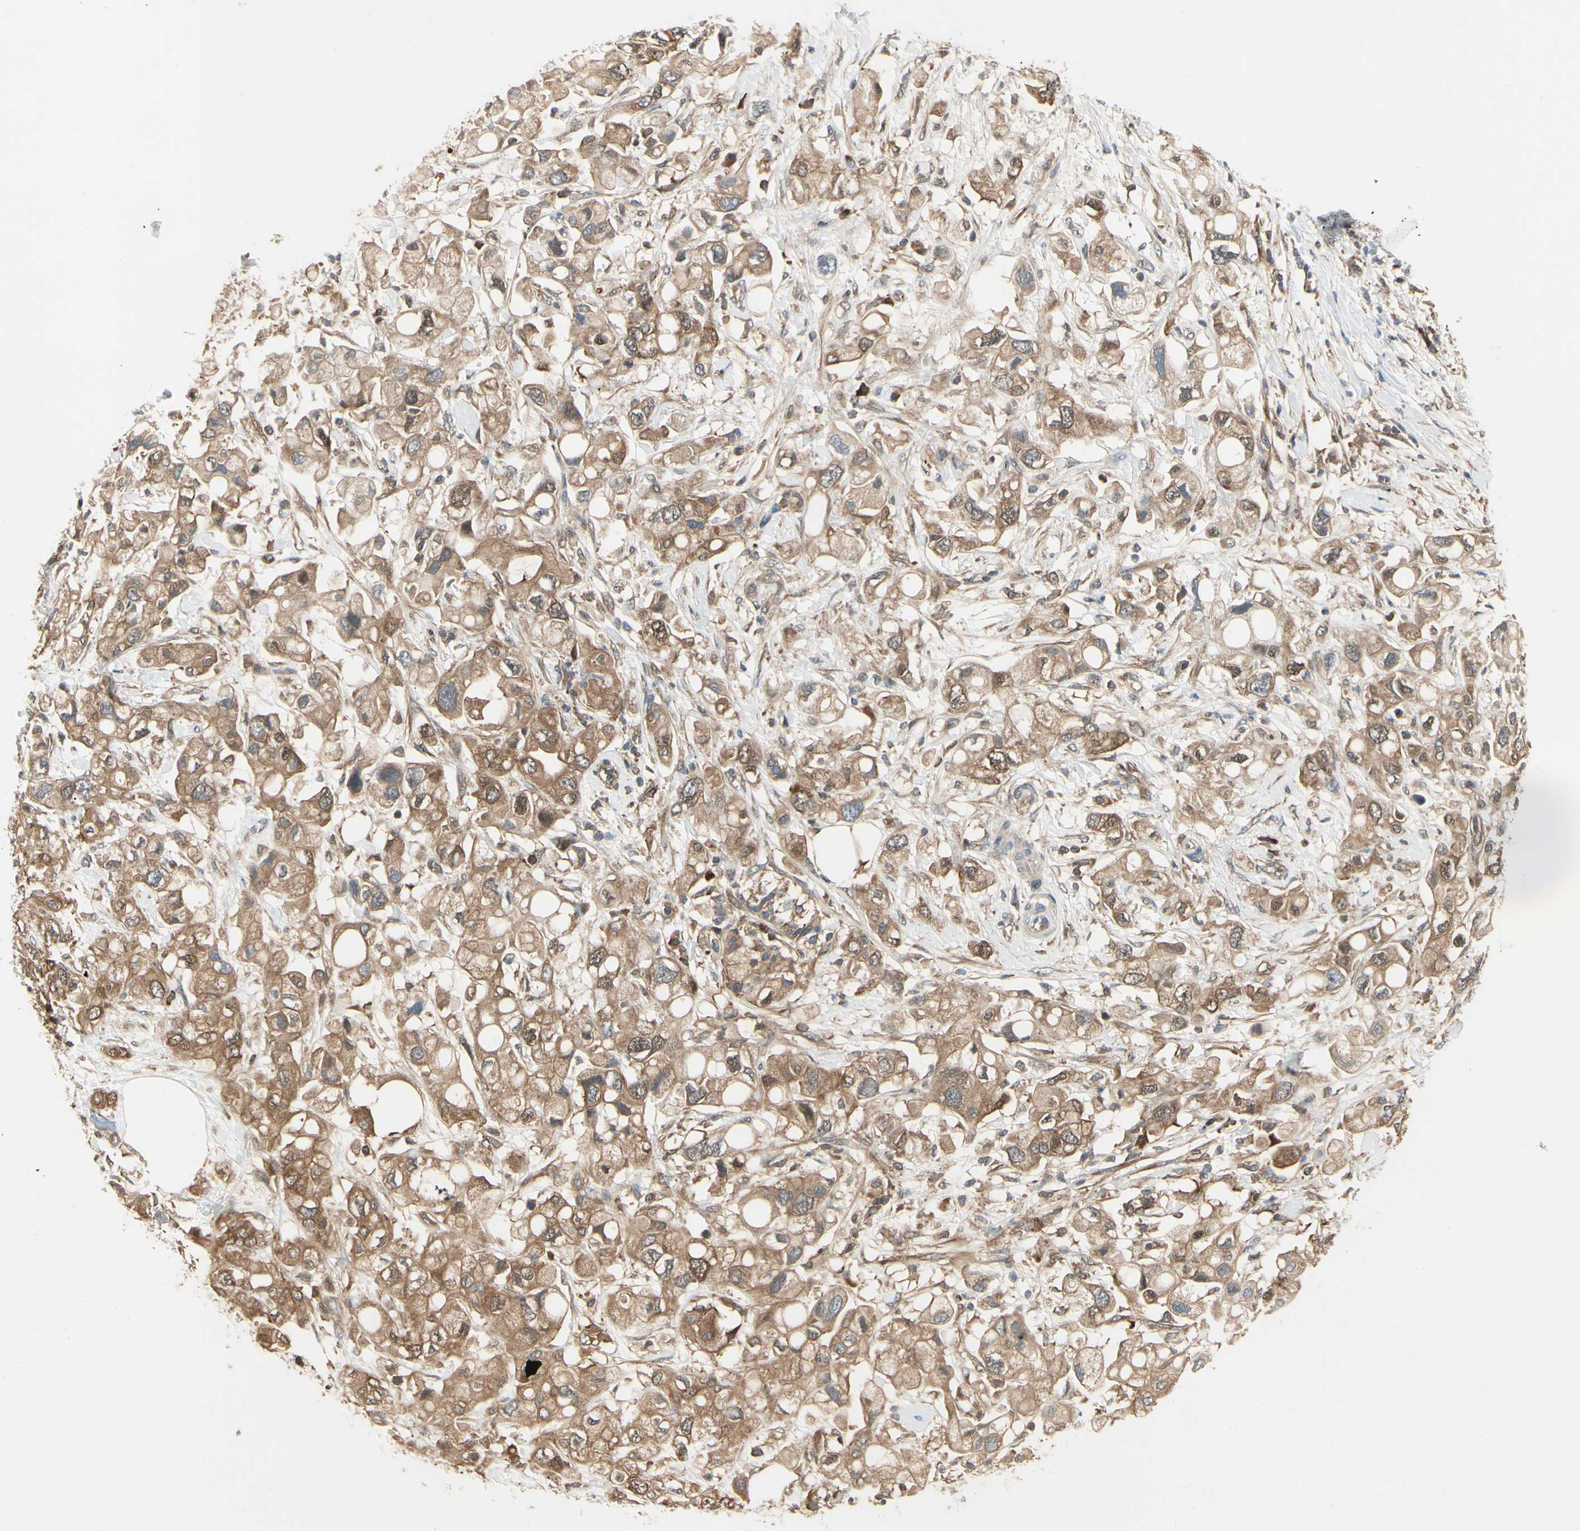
{"staining": {"intensity": "strong", "quantity": ">75%", "location": "cytoplasmic/membranous,nuclear"}, "tissue": "pancreatic cancer", "cell_type": "Tumor cells", "image_type": "cancer", "snomed": [{"axis": "morphology", "description": "Adenocarcinoma, NOS"}, {"axis": "topography", "description": "Pancreas"}], "caption": "Tumor cells display high levels of strong cytoplasmic/membranous and nuclear expression in approximately >75% of cells in human adenocarcinoma (pancreatic). (Stains: DAB (3,3'-diaminobenzidine) in brown, nuclei in blue, Microscopy: brightfield microscopy at high magnification).", "gene": "NME1-NME2", "patient": {"sex": "female", "age": 56}}